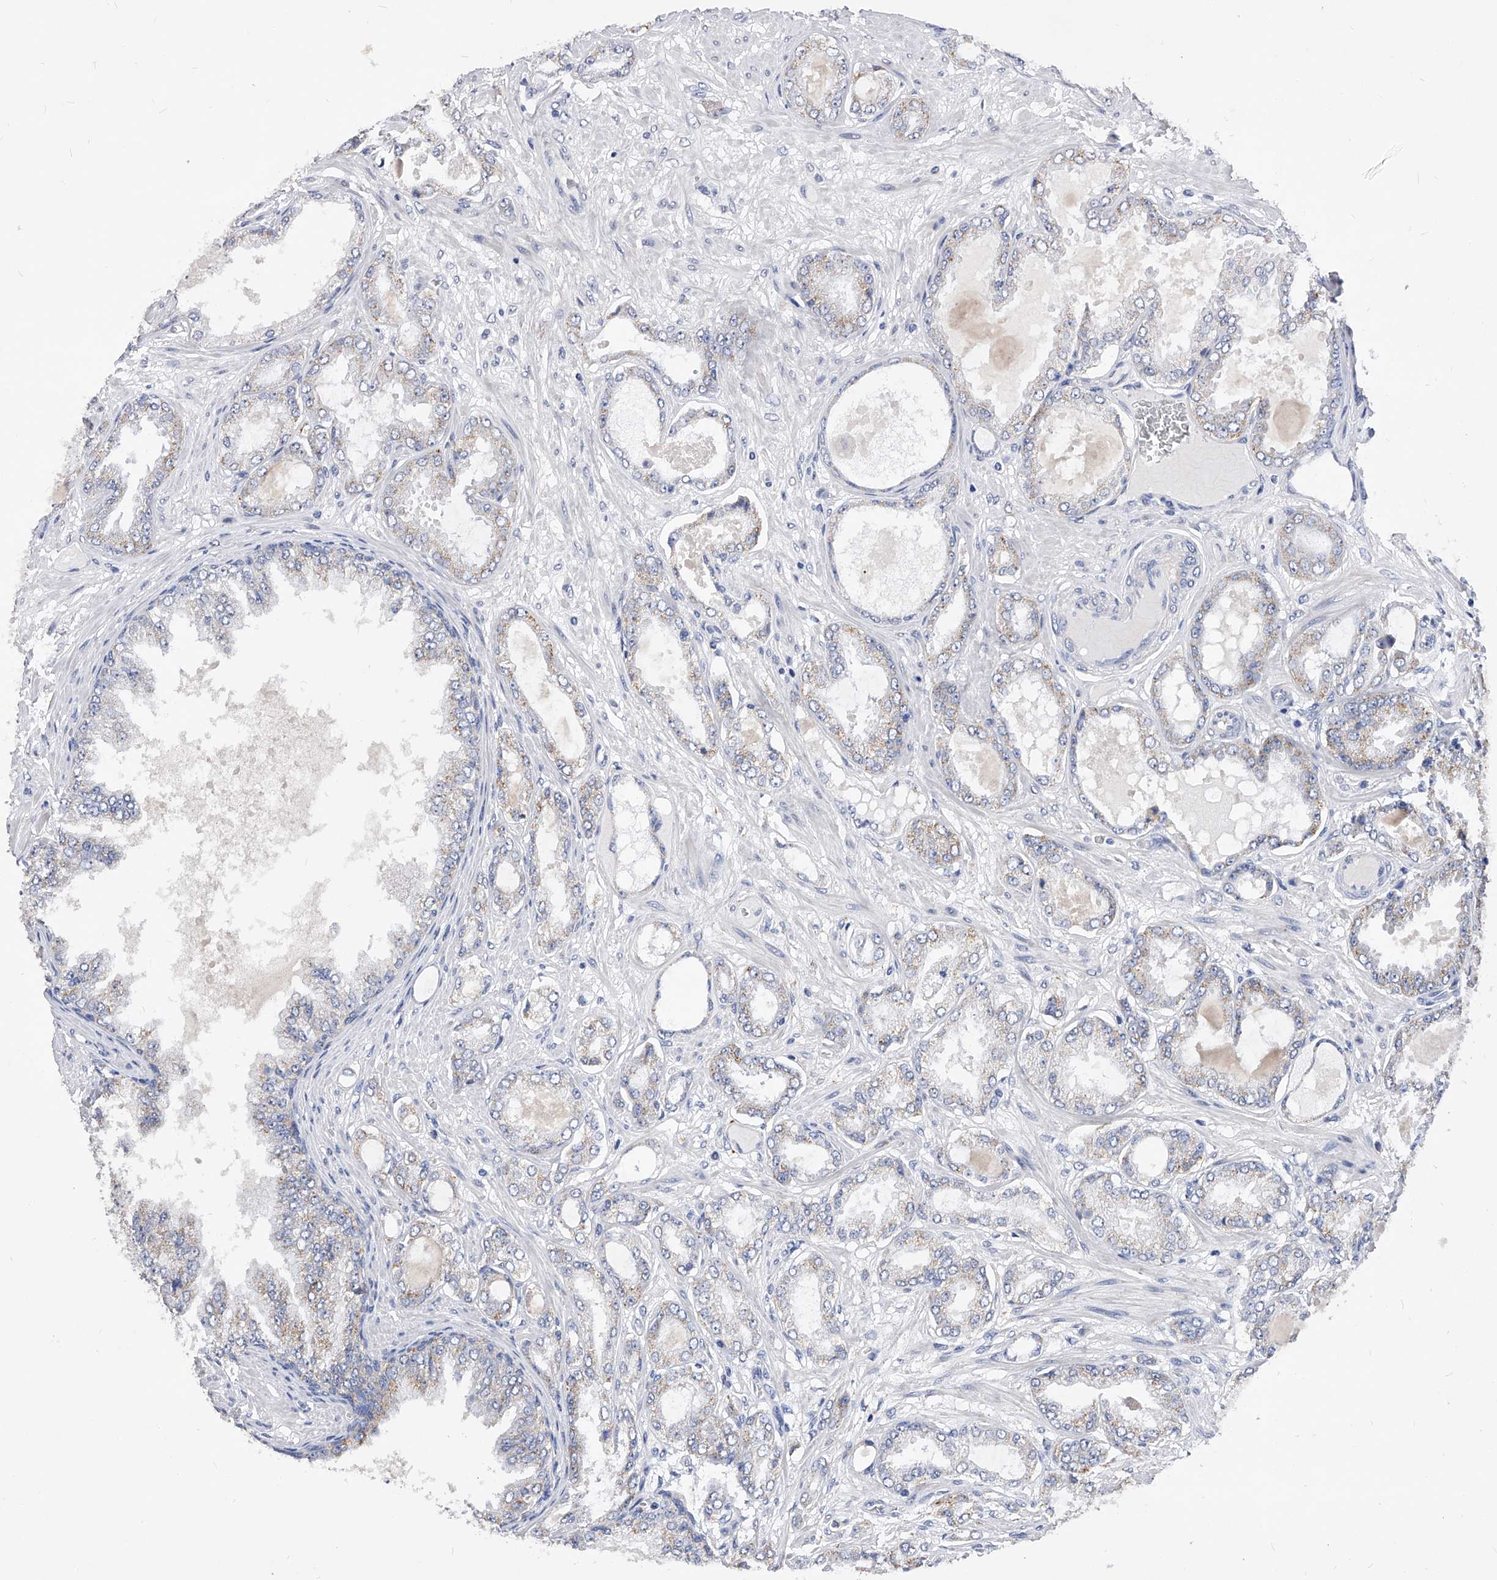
{"staining": {"intensity": "weak", "quantity": "<25%", "location": "cytoplasmic/membranous"}, "tissue": "prostate cancer", "cell_type": "Tumor cells", "image_type": "cancer", "snomed": [{"axis": "morphology", "description": "Adenocarcinoma, Low grade"}, {"axis": "topography", "description": "Prostate"}], "caption": "Tumor cells show no significant protein expression in prostate low-grade adenocarcinoma. (IHC, brightfield microscopy, high magnification).", "gene": "ZNF529", "patient": {"sex": "male", "age": 63}}